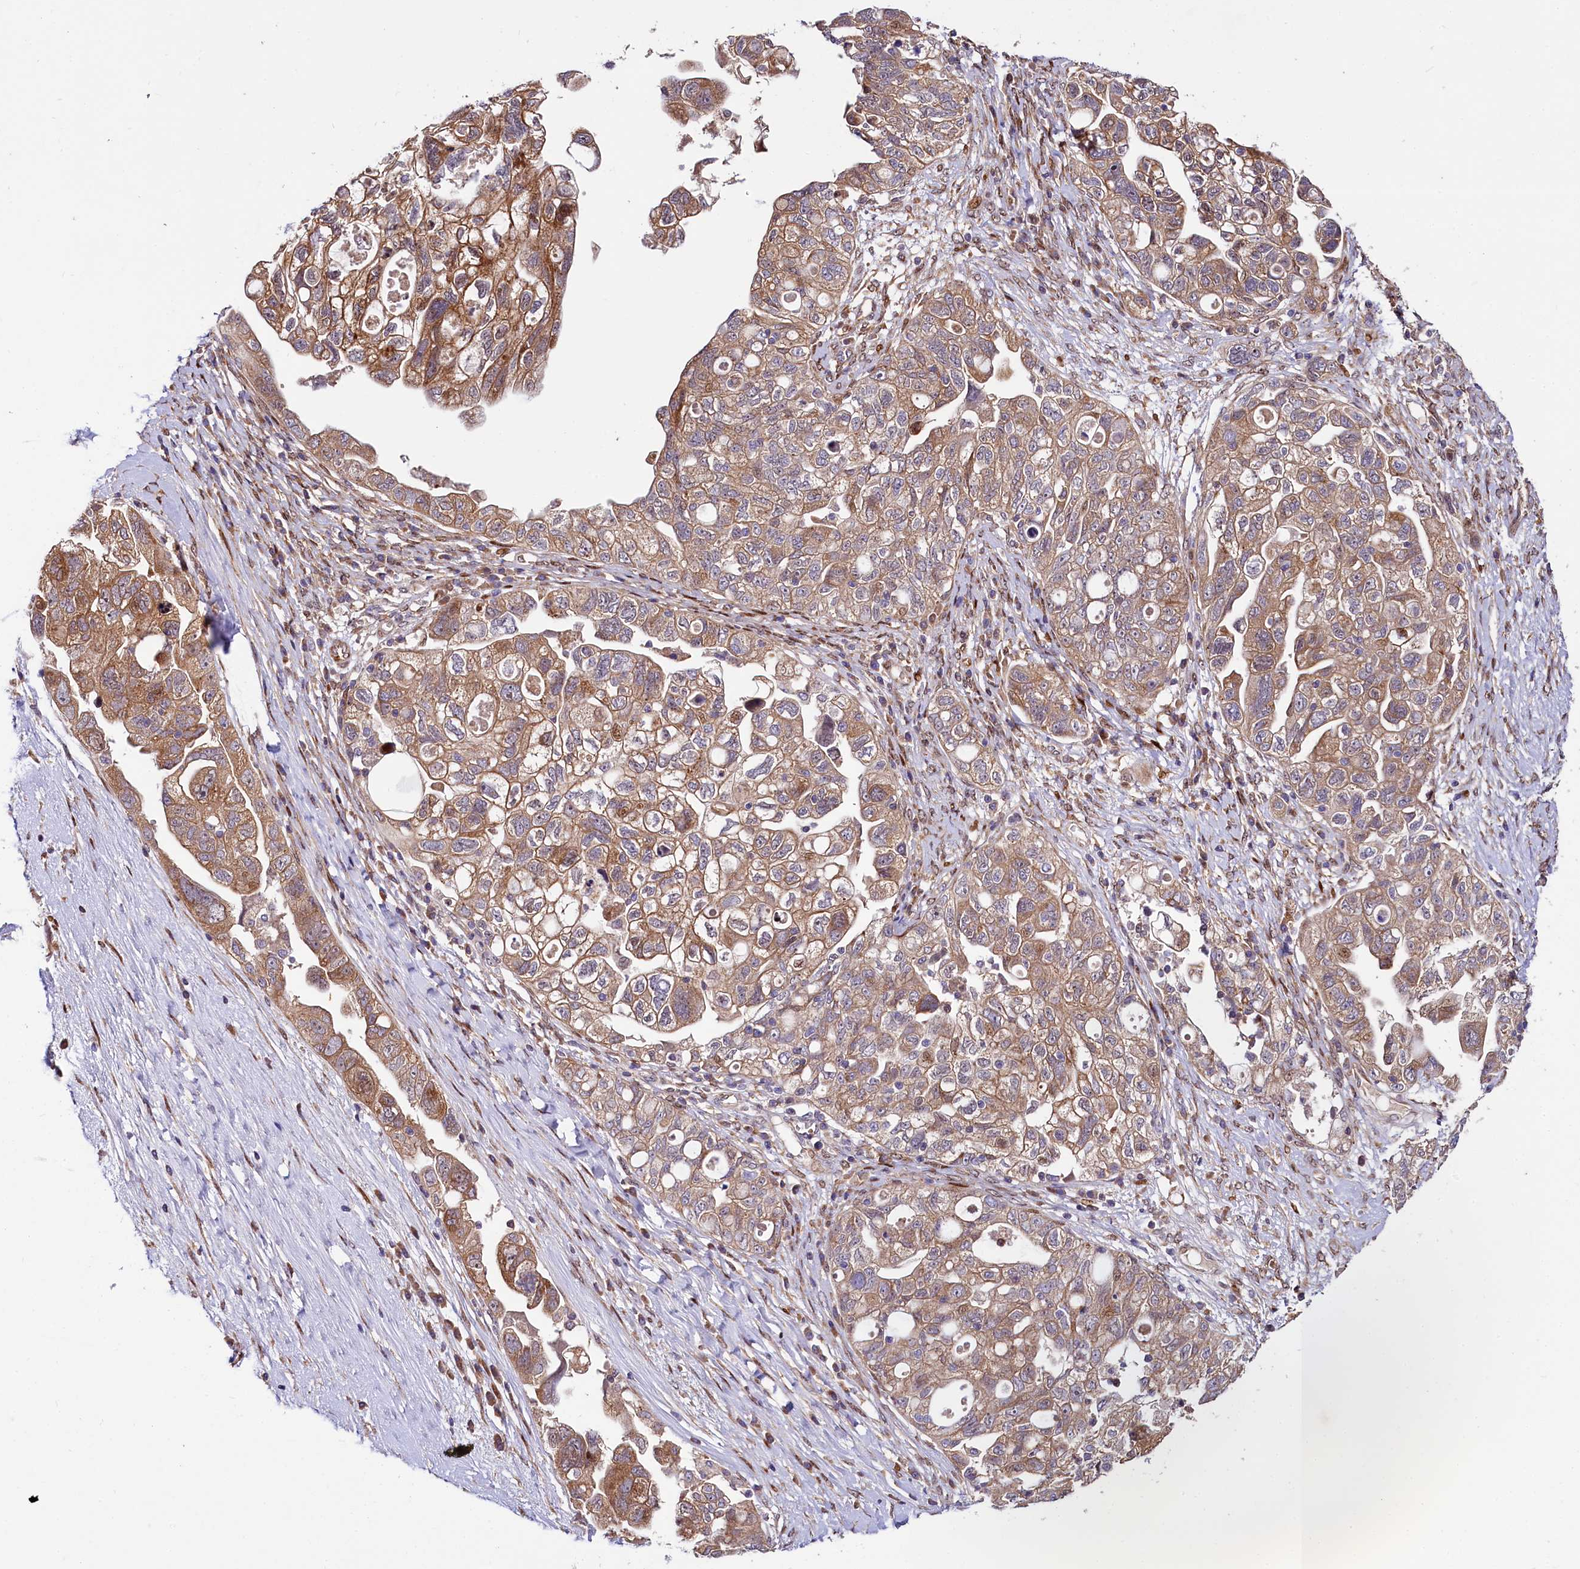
{"staining": {"intensity": "moderate", "quantity": ">75%", "location": "cytoplasmic/membranous"}, "tissue": "ovarian cancer", "cell_type": "Tumor cells", "image_type": "cancer", "snomed": [{"axis": "morphology", "description": "Carcinoma, NOS"}, {"axis": "morphology", "description": "Cystadenocarcinoma, serous, NOS"}, {"axis": "topography", "description": "Ovary"}], "caption": "Ovarian cancer (carcinoma) stained for a protein exhibits moderate cytoplasmic/membranous positivity in tumor cells. Nuclei are stained in blue.", "gene": "PDZRN3", "patient": {"sex": "female", "age": 69}}